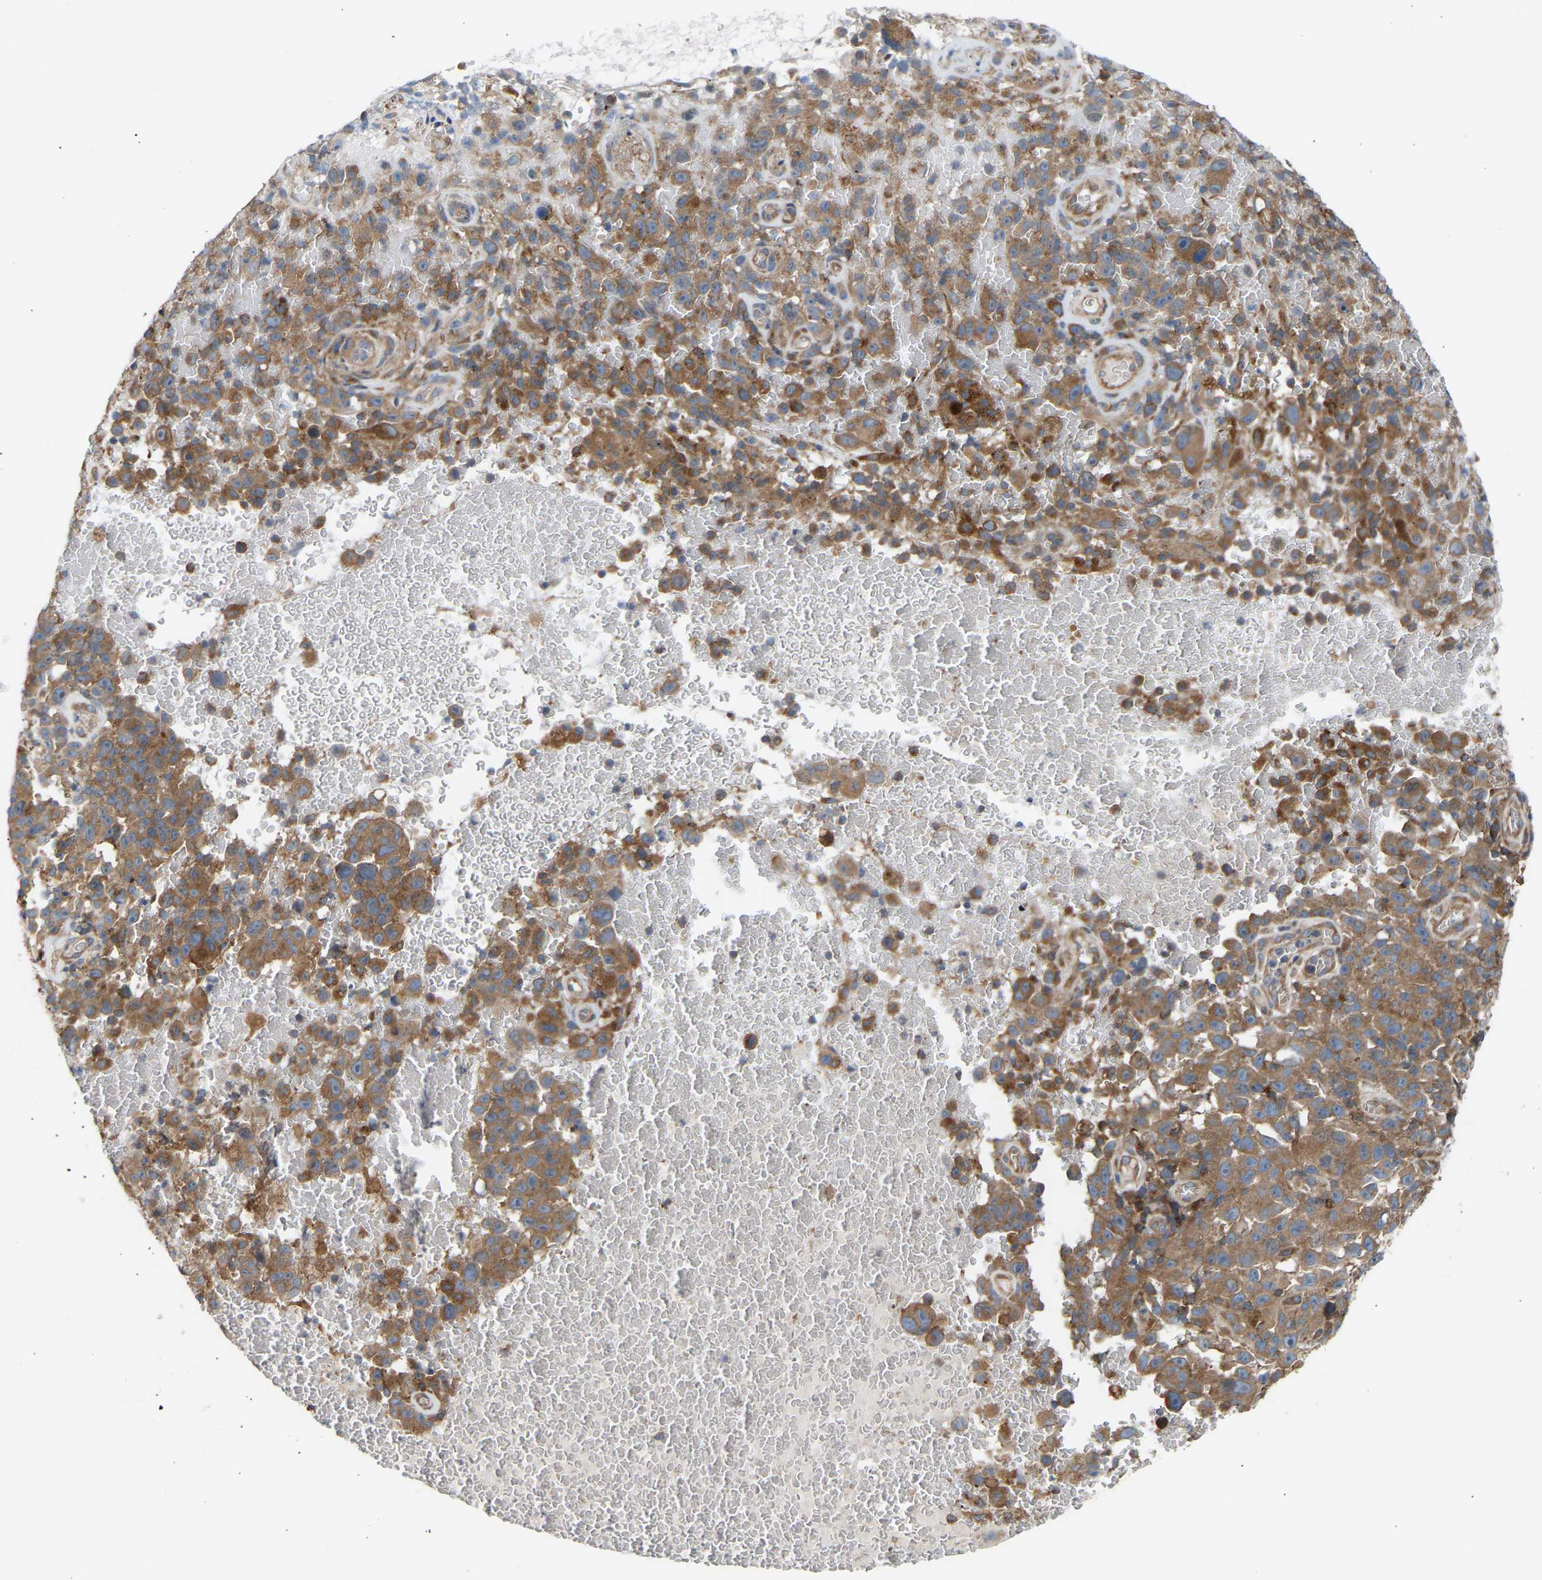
{"staining": {"intensity": "moderate", "quantity": ">75%", "location": "cytoplasmic/membranous"}, "tissue": "melanoma", "cell_type": "Tumor cells", "image_type": "cancer", "snomed": [{"axis": "morphology", "description": "Malignant melanoma, NOS"}, {"axis": "topography", "description": "Skin"}], "caption": "Malignant melanoma stained with DAB (3,3'-diaminobenzidine) IHC exhibits medium levels of moderate cytoplasmic/membranous staining in about >75% of tumor cells. Using DAB (brown) and hematoxylin (blue) stains, captured at high magnification using brightfield microscopy.", "gene": "GCN1", "patient": {"sex": "female", "age": 82}}